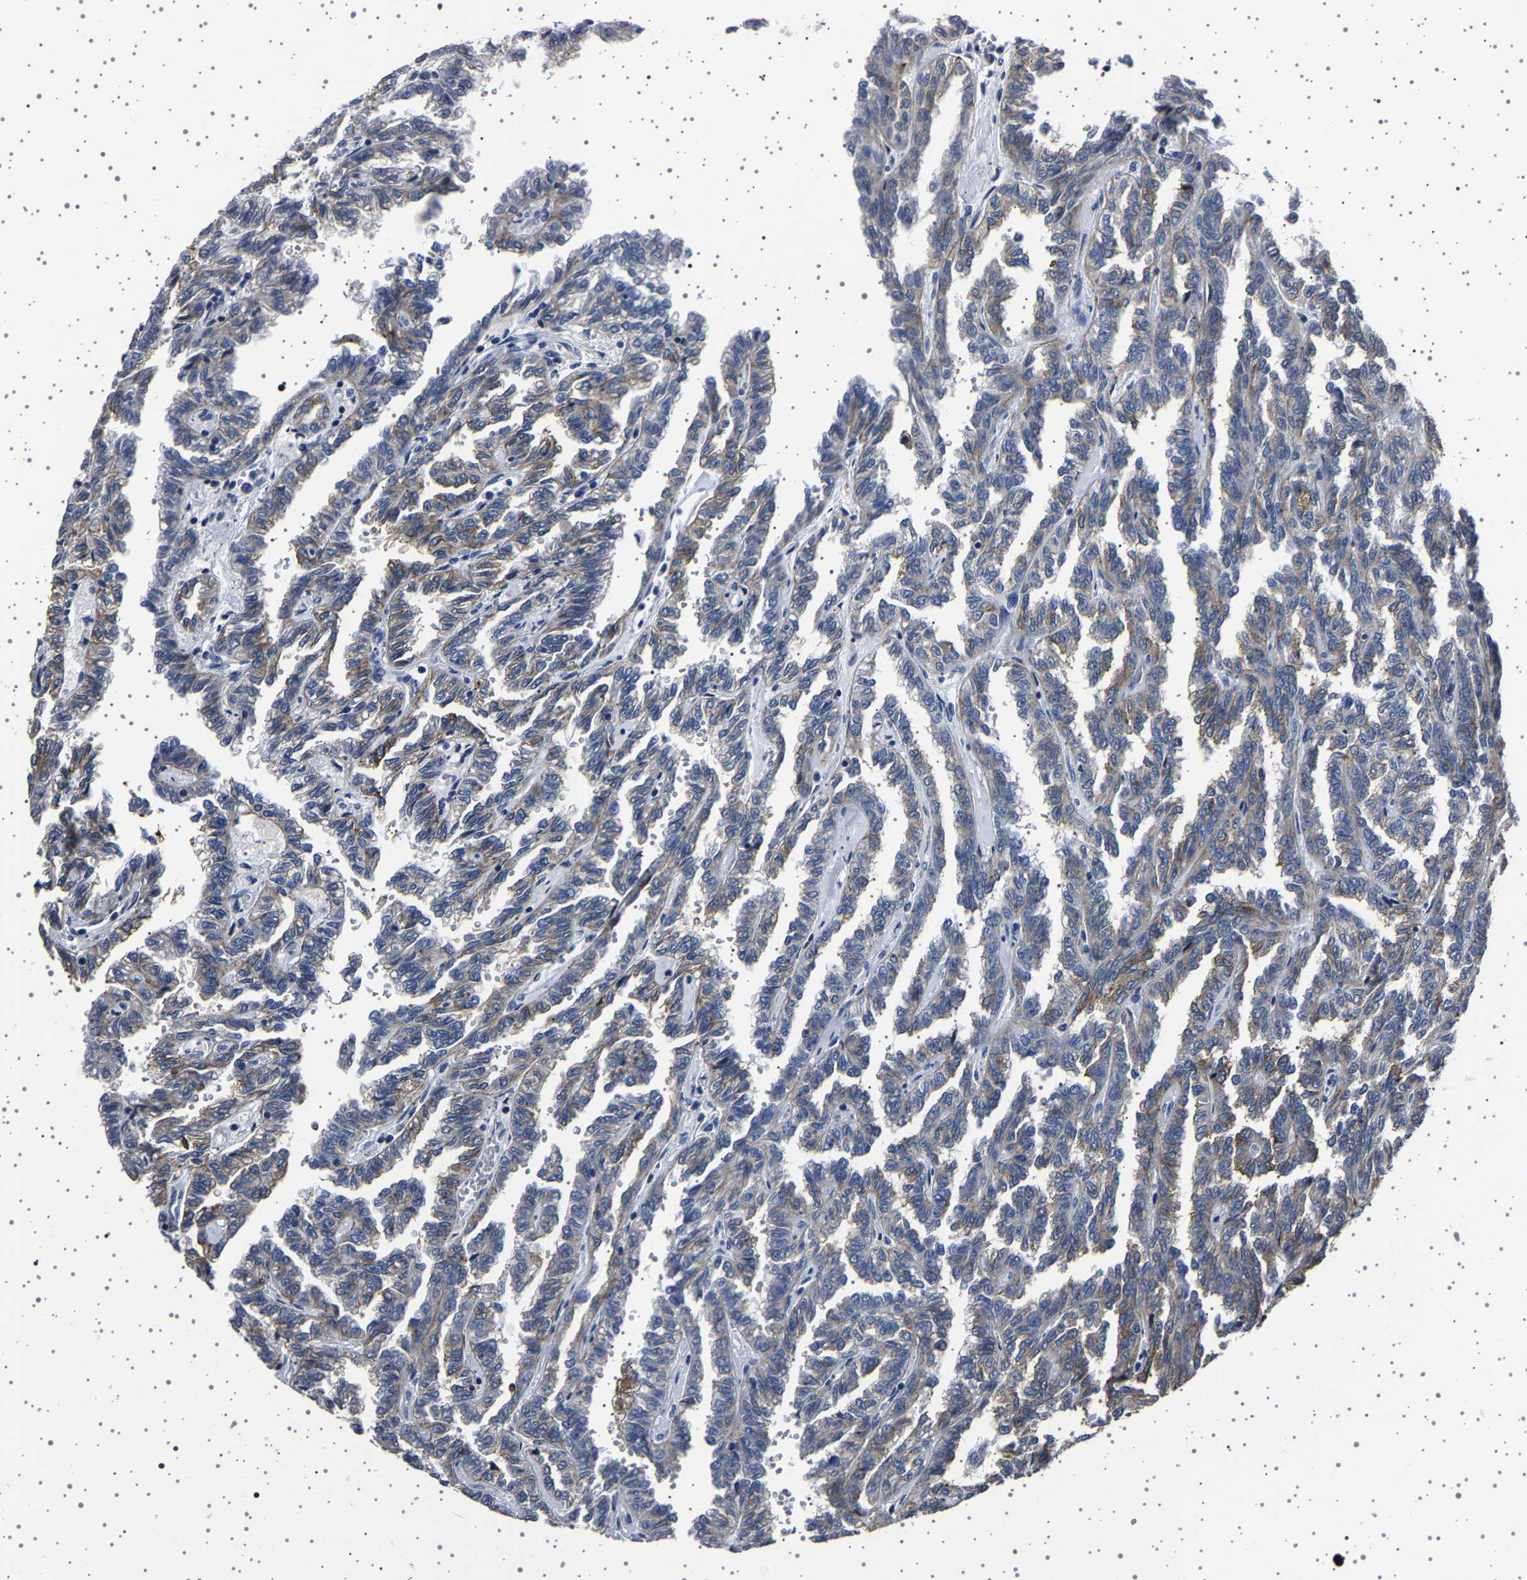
{"staining": {"intensity": "moderate", "quantity": "25%-75%", "location": "cytoplasmic/membranous"}, "tissue": "renal cancer", "cell_type": "Tumor cells", "image_type": "cancer", "snomed": [{"axis": "morphology", "description": "Inflammation, NOS"}, {"axis": "morphology", "description": "Adenocarcinoma, NOS"}, {"axis": "topography", "description": "Kidney"}], "caption": "This photomicrograph displays immunohistochemistry (IHC) staining of renal adenocarcinoma, with medium moderate cytoplasmic/membranous expression in approximately 25%-75% of tumor cells.", "gene": "IL10RB", "patient": {"sex": "male", "age": 68}}